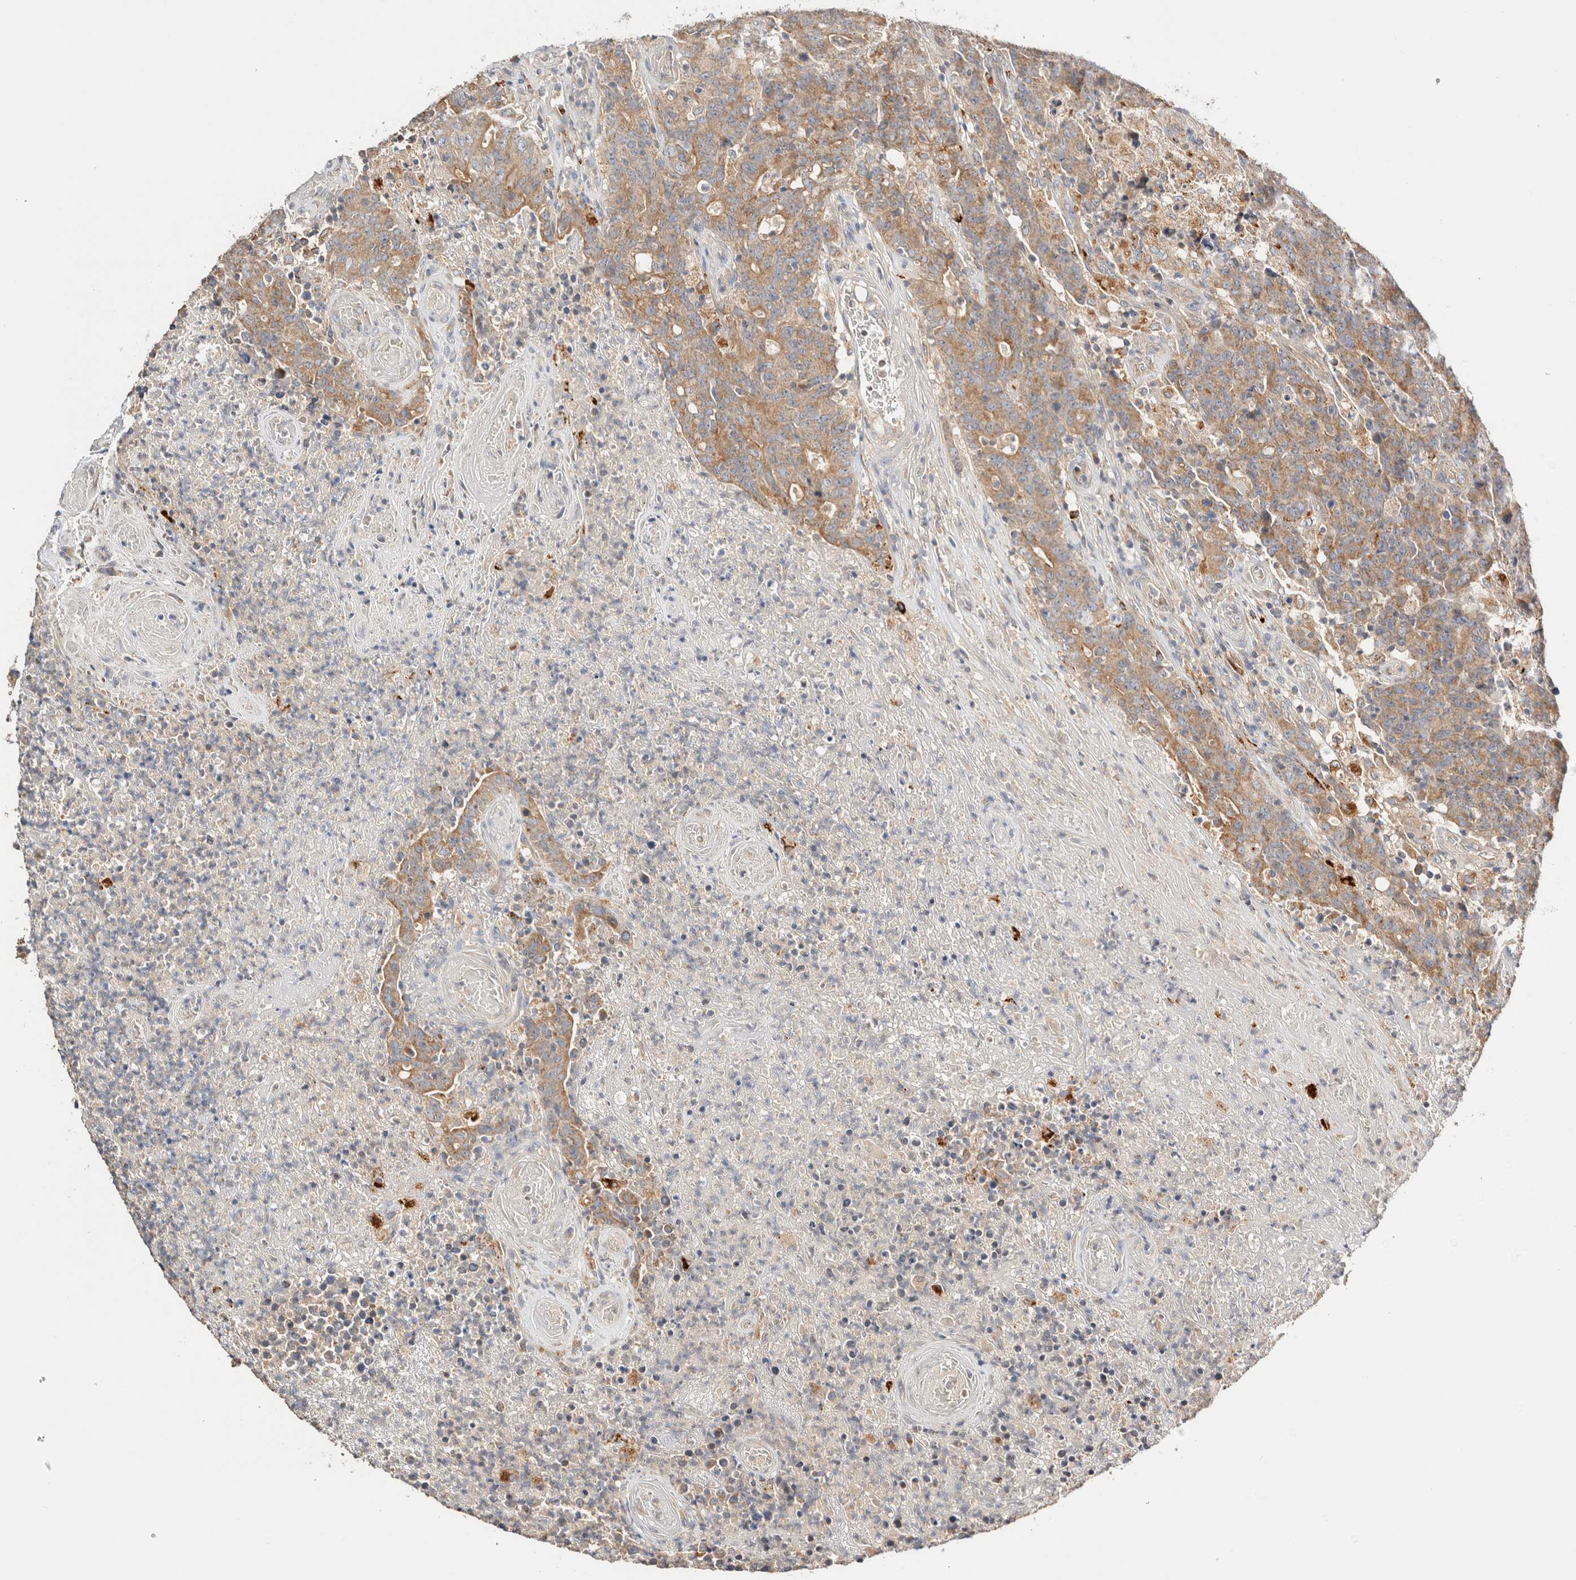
{"staining": {"intensity": "moderate", "quantity": ">75%", "location": "cytoplasmic/membranous"}, "tissue": "colorectal cancer", "cell_type": "Tumor cells", "image_type": "cancer", "snomed": [{"axis": "morphology", "description": "Normal tissue, NOS"}, {"axis": "morphology", "description": "Adenocarcinoma, NOS"}, {"axis": "topography", "description": "Colon"}], "caption": "Tumor cells display medium levels of moderate cytoplasmic/membranous expression in about >75% of cells in colorectal adenocarcinoma.", "gene": "B3GNTL1", "patient": {"sex": "female", "age": 75}}